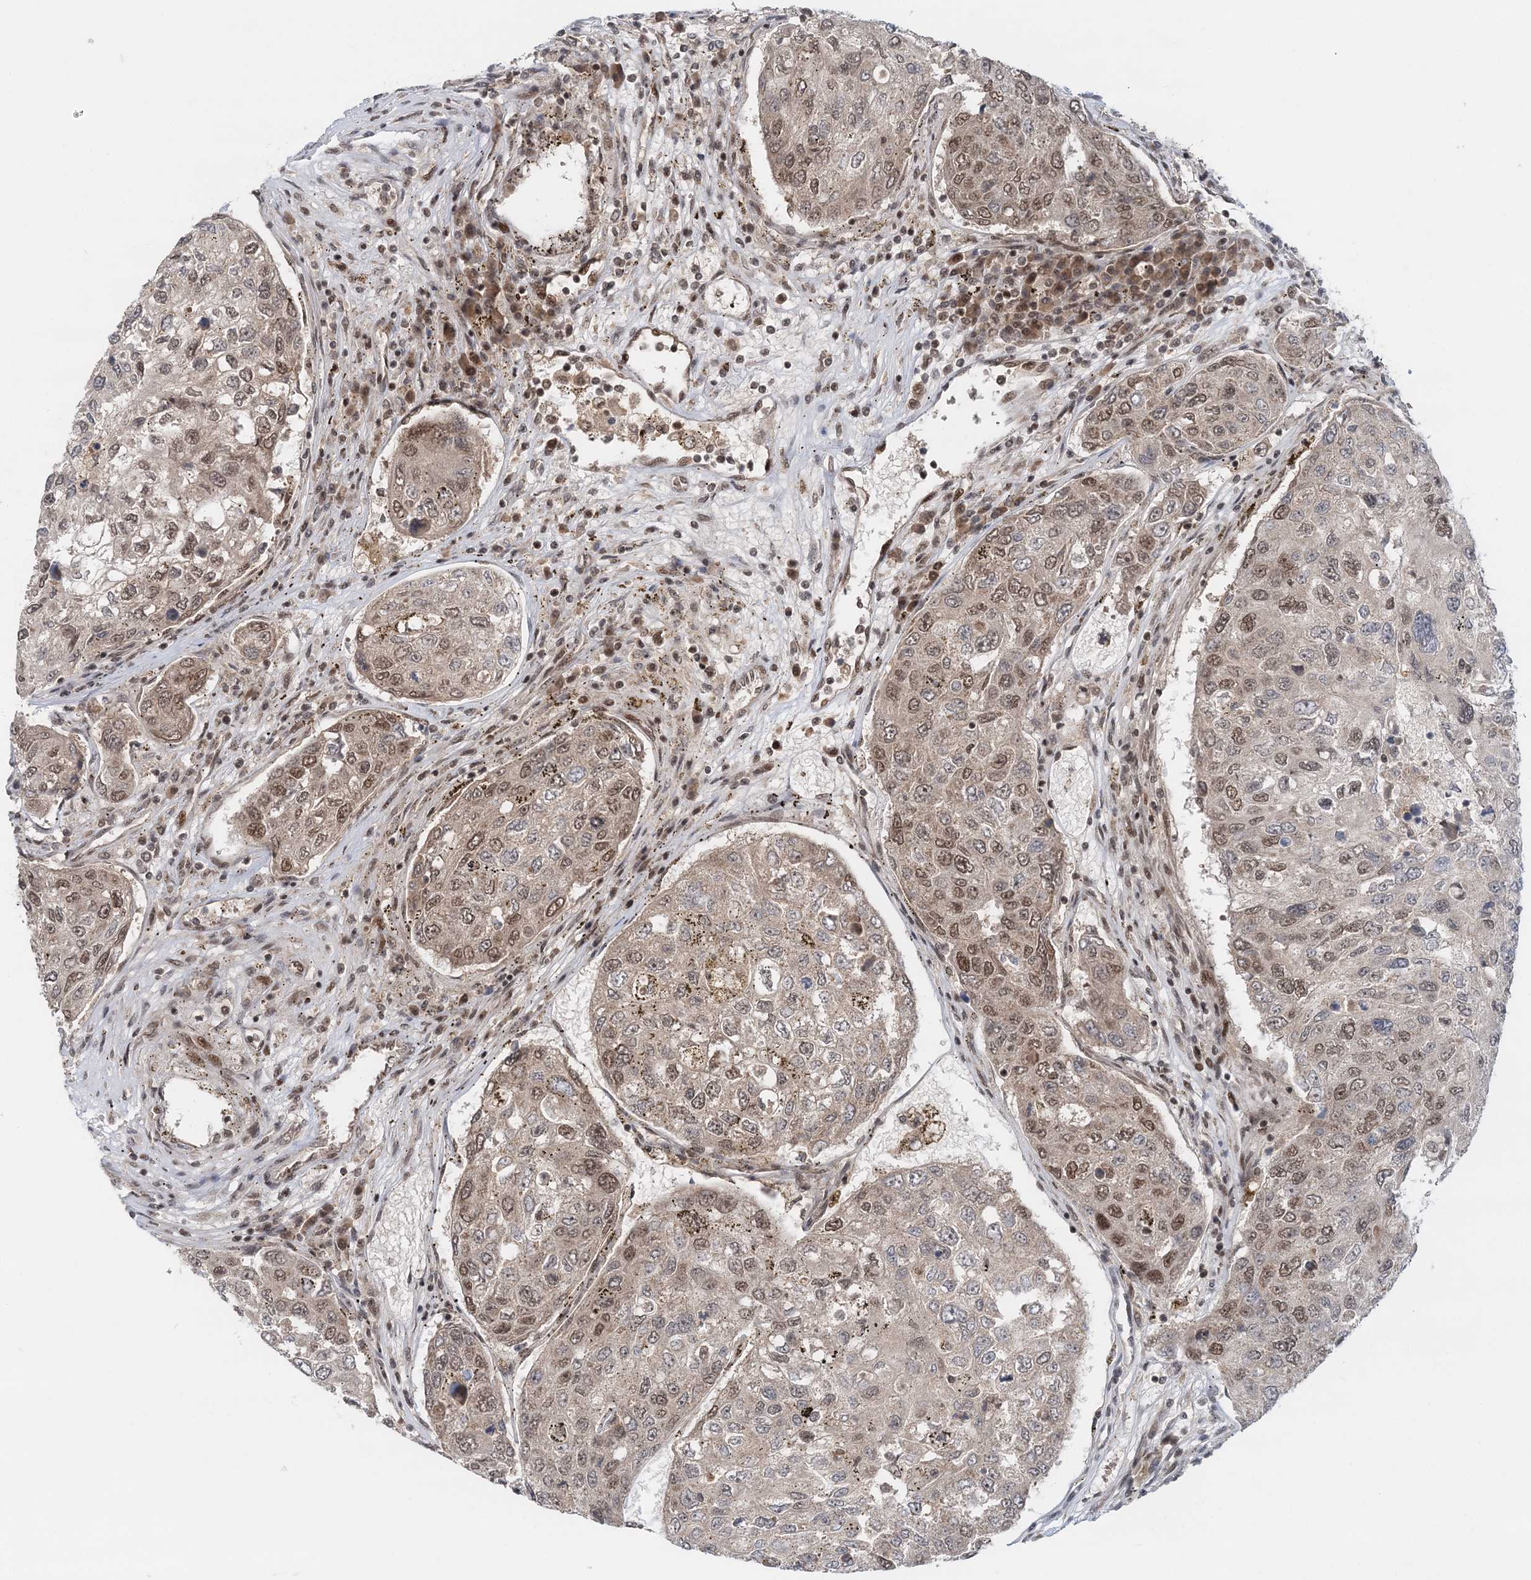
{"staining": {"intensity": "moderate", "quantity": "25%-75%", "location": "nuclear"}, "tissue": "urothelial cancer", "cell_type": "Tumor cells", "image_type": "cancer", "snomed": [{"axis": "morphology", "description": "Urothelial carcinoma, High grade"}, {"axis": "topography", "description": "Lymph node"}, {"axis": "topography", "description": "Urinary bladder"}], "caption": "This is a photomicrograph of immunohistochemistry staining of urothelial cancer, which shows moderate positivity in the nuclear of tumor cells.", "gene": "NOA1", "patient": {"sex": "male", "age": 51}}